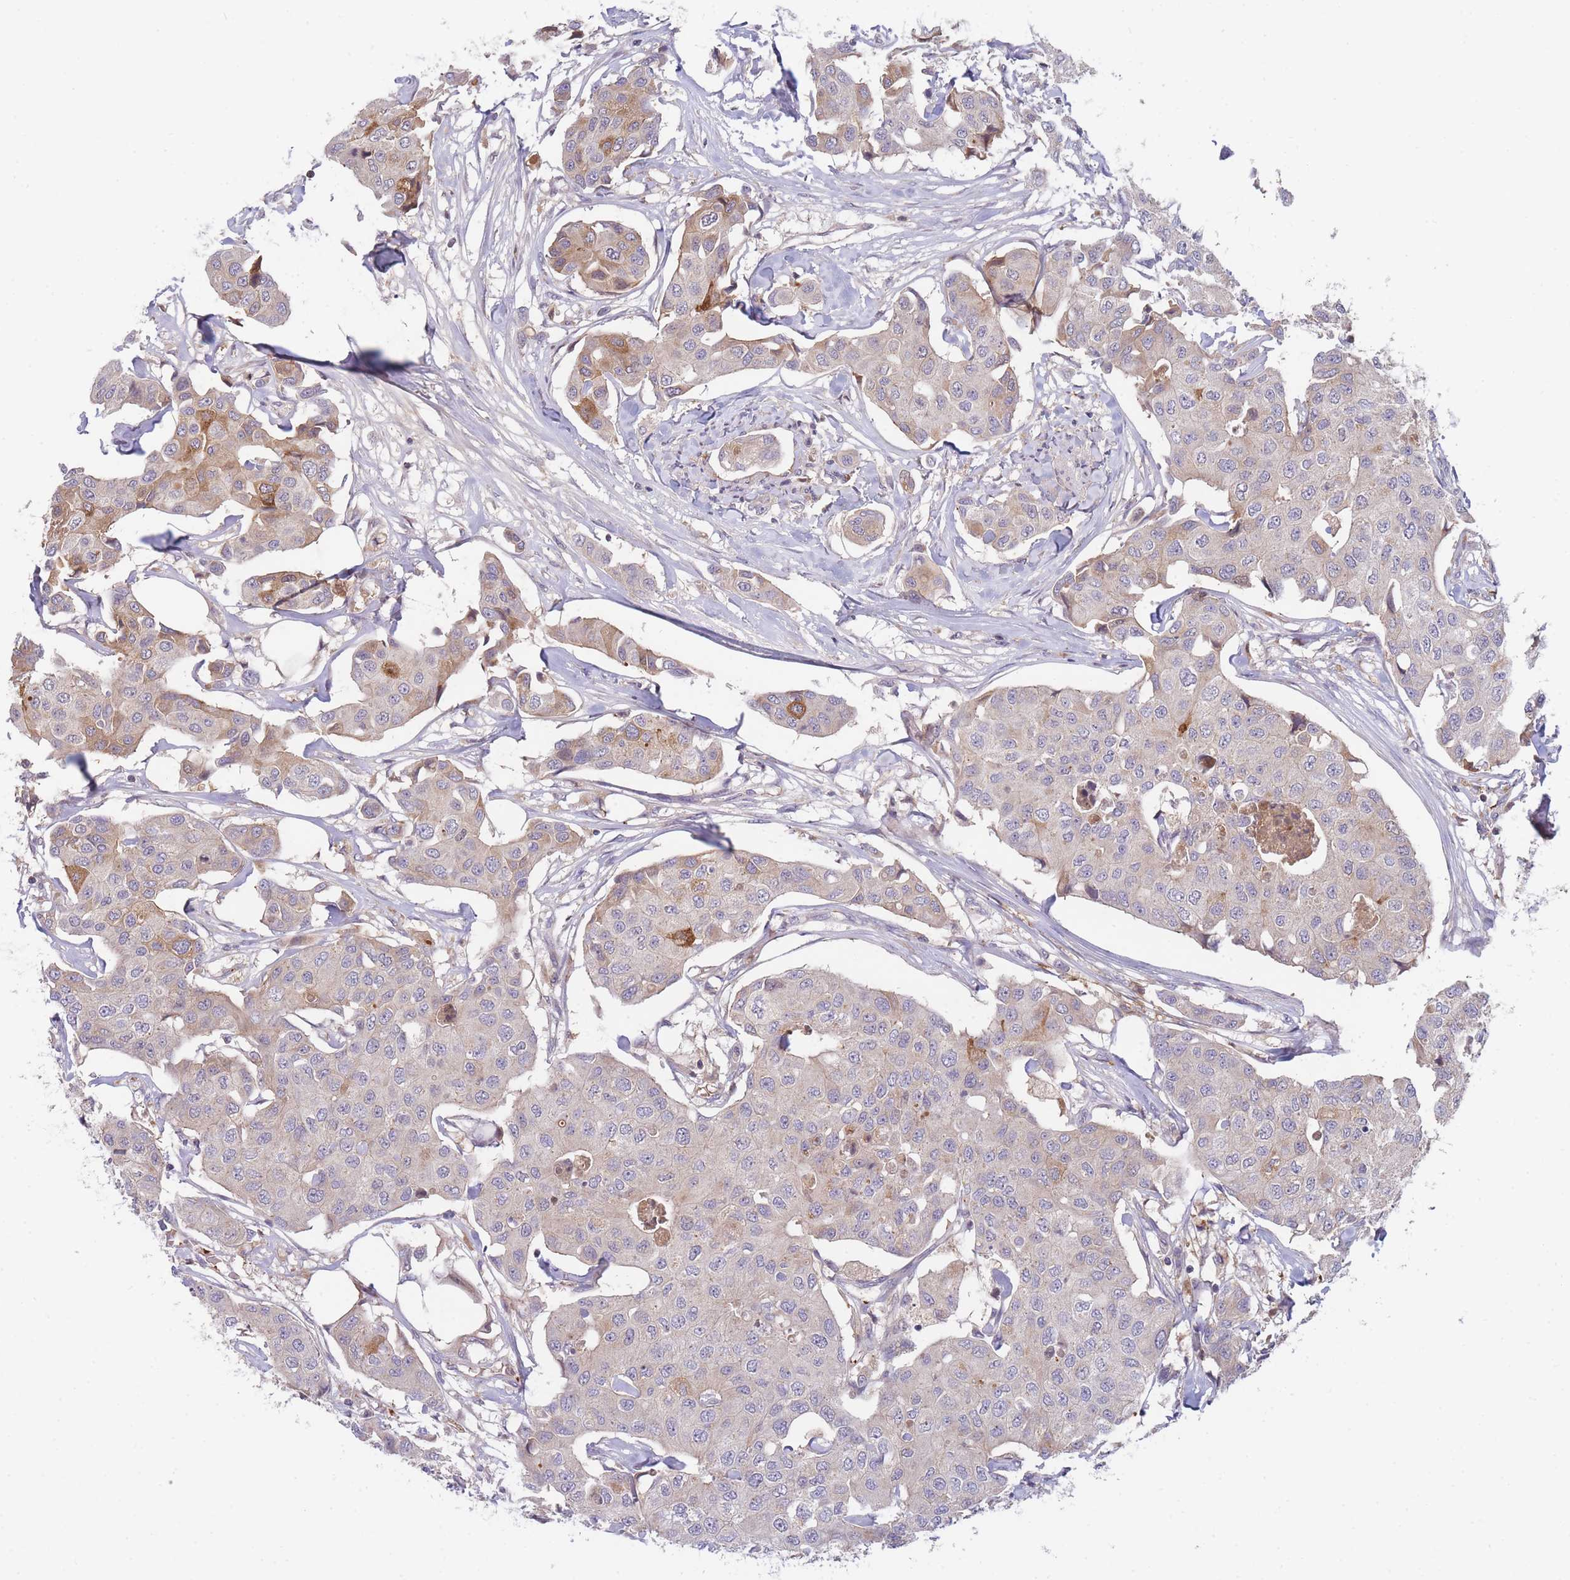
{"staining": {"intensity": "moderate", "quantity": "<25%", "location": "cytoplasmic/membranous"}, "tissue": "breast cancer", "cell_type": "Tumor cells", "image_type": "cancer", "snomed": [{"axis": "morphology", "description": "Duct carcinoma"}, {"axis": "topography", "description": "Breast"}, {"axis": "topography", "description": "Lymph node"}], "caption": "The image exhibits immunohistochemical staining of invasive ductal carcinoma (breast). There is moderate cytoplasmic/membranous staining is appreciated in approximately <25% of tumor cells. (DAB IHC with brightfield microscopy, high magnification).", "gene": "RALGDS", "patient": {"sex": "female", "age": 80}}